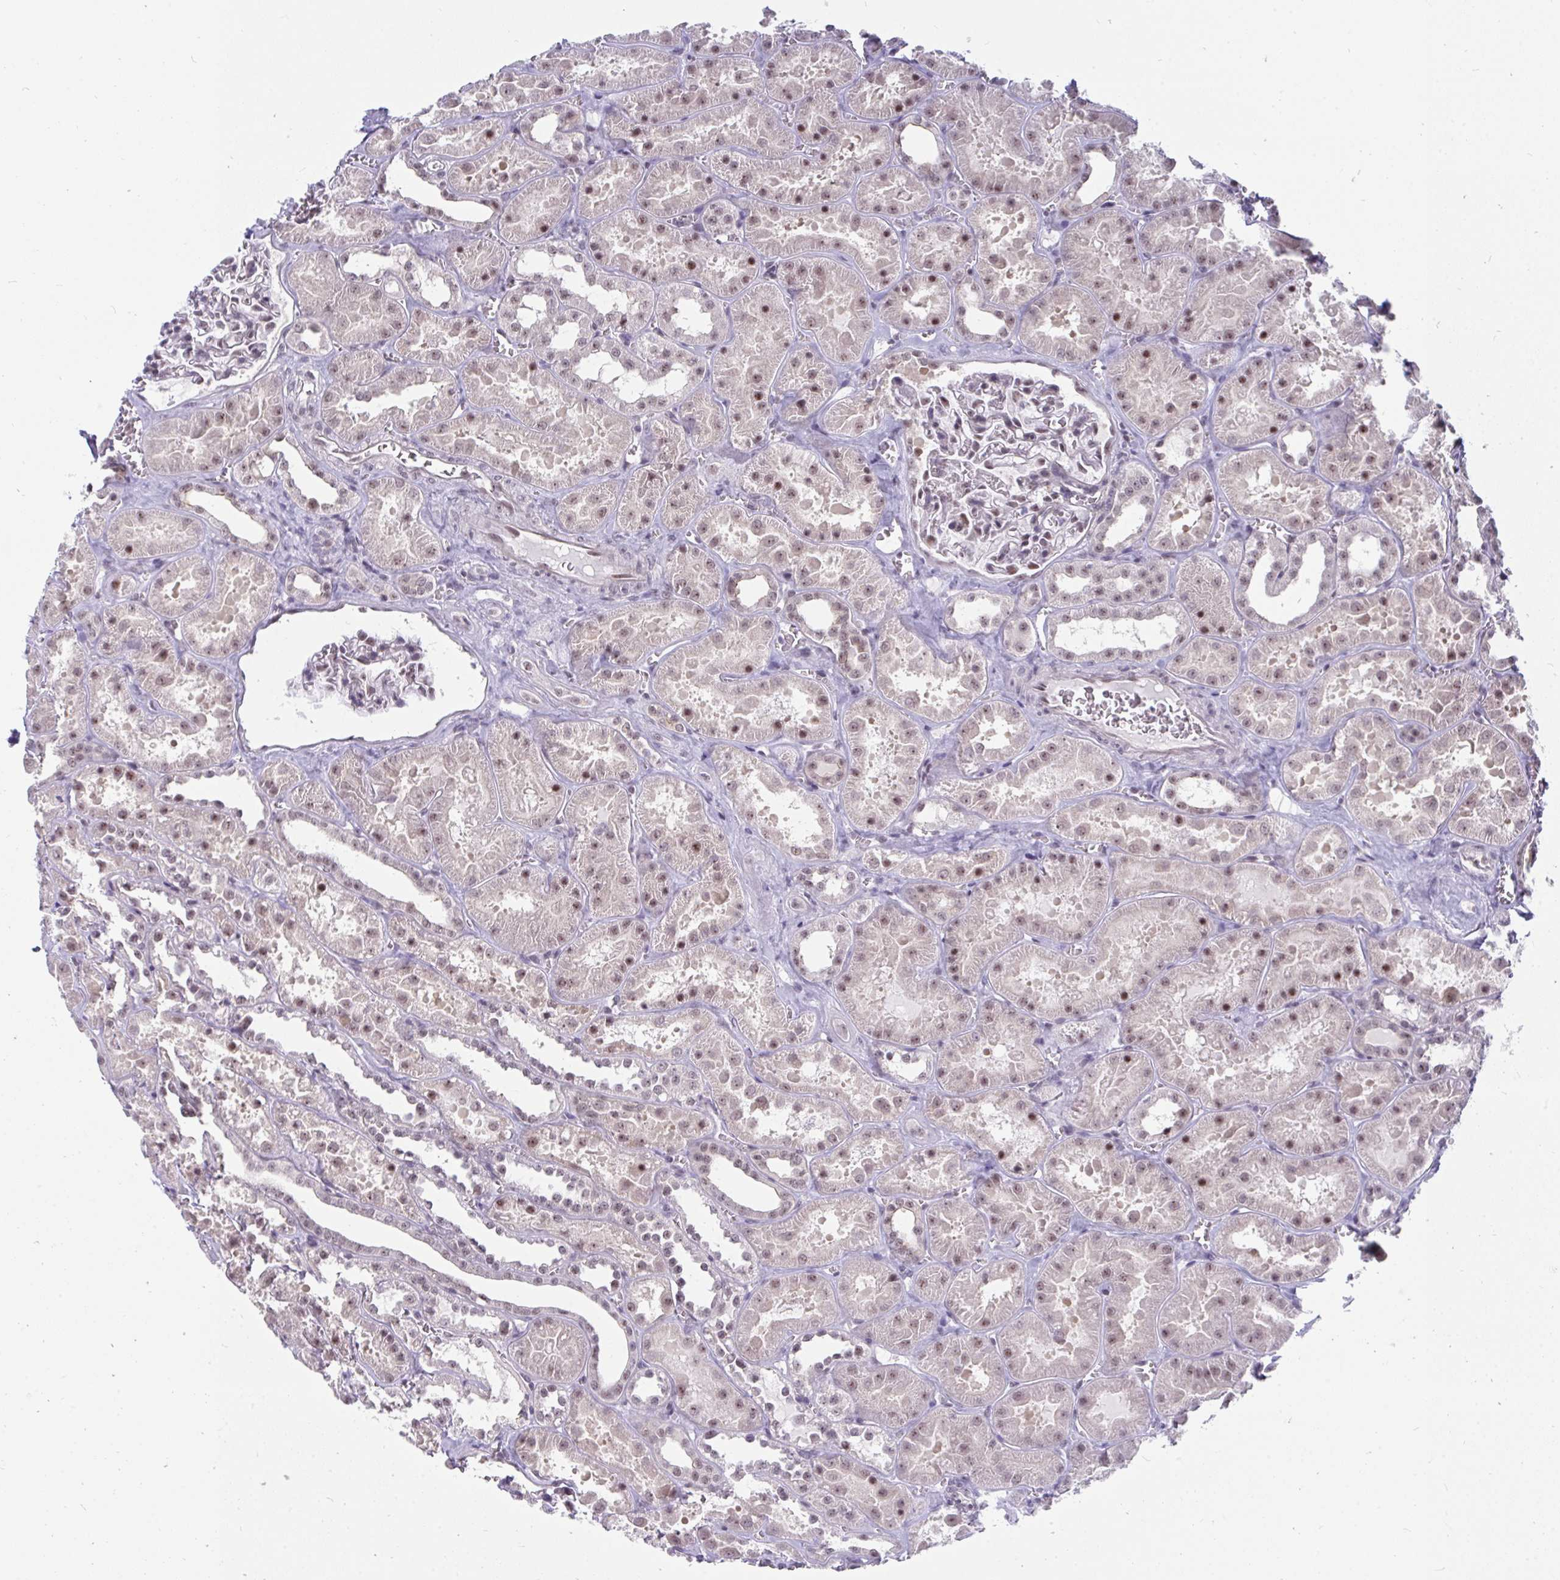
{"staining": {"intensity": "weak", "quantity": "25%-75%", "location": "nuclear"}, "tissue": "kidney", "cell_type": "Cells in glomeruli", "image_type": "normal", "snomed": [{"axis": "morphology", "description": "Normal tissue, NOS"}, {"axis": "topography", "description": "Kidney"}], "caption": "The photomicrograph reveals a brown stain indicating the presence of a protein in the nuclear of cells in glomeruli in kidney.", "gene": "PRR14", "patient": {"sex": "female", "age": 41}}